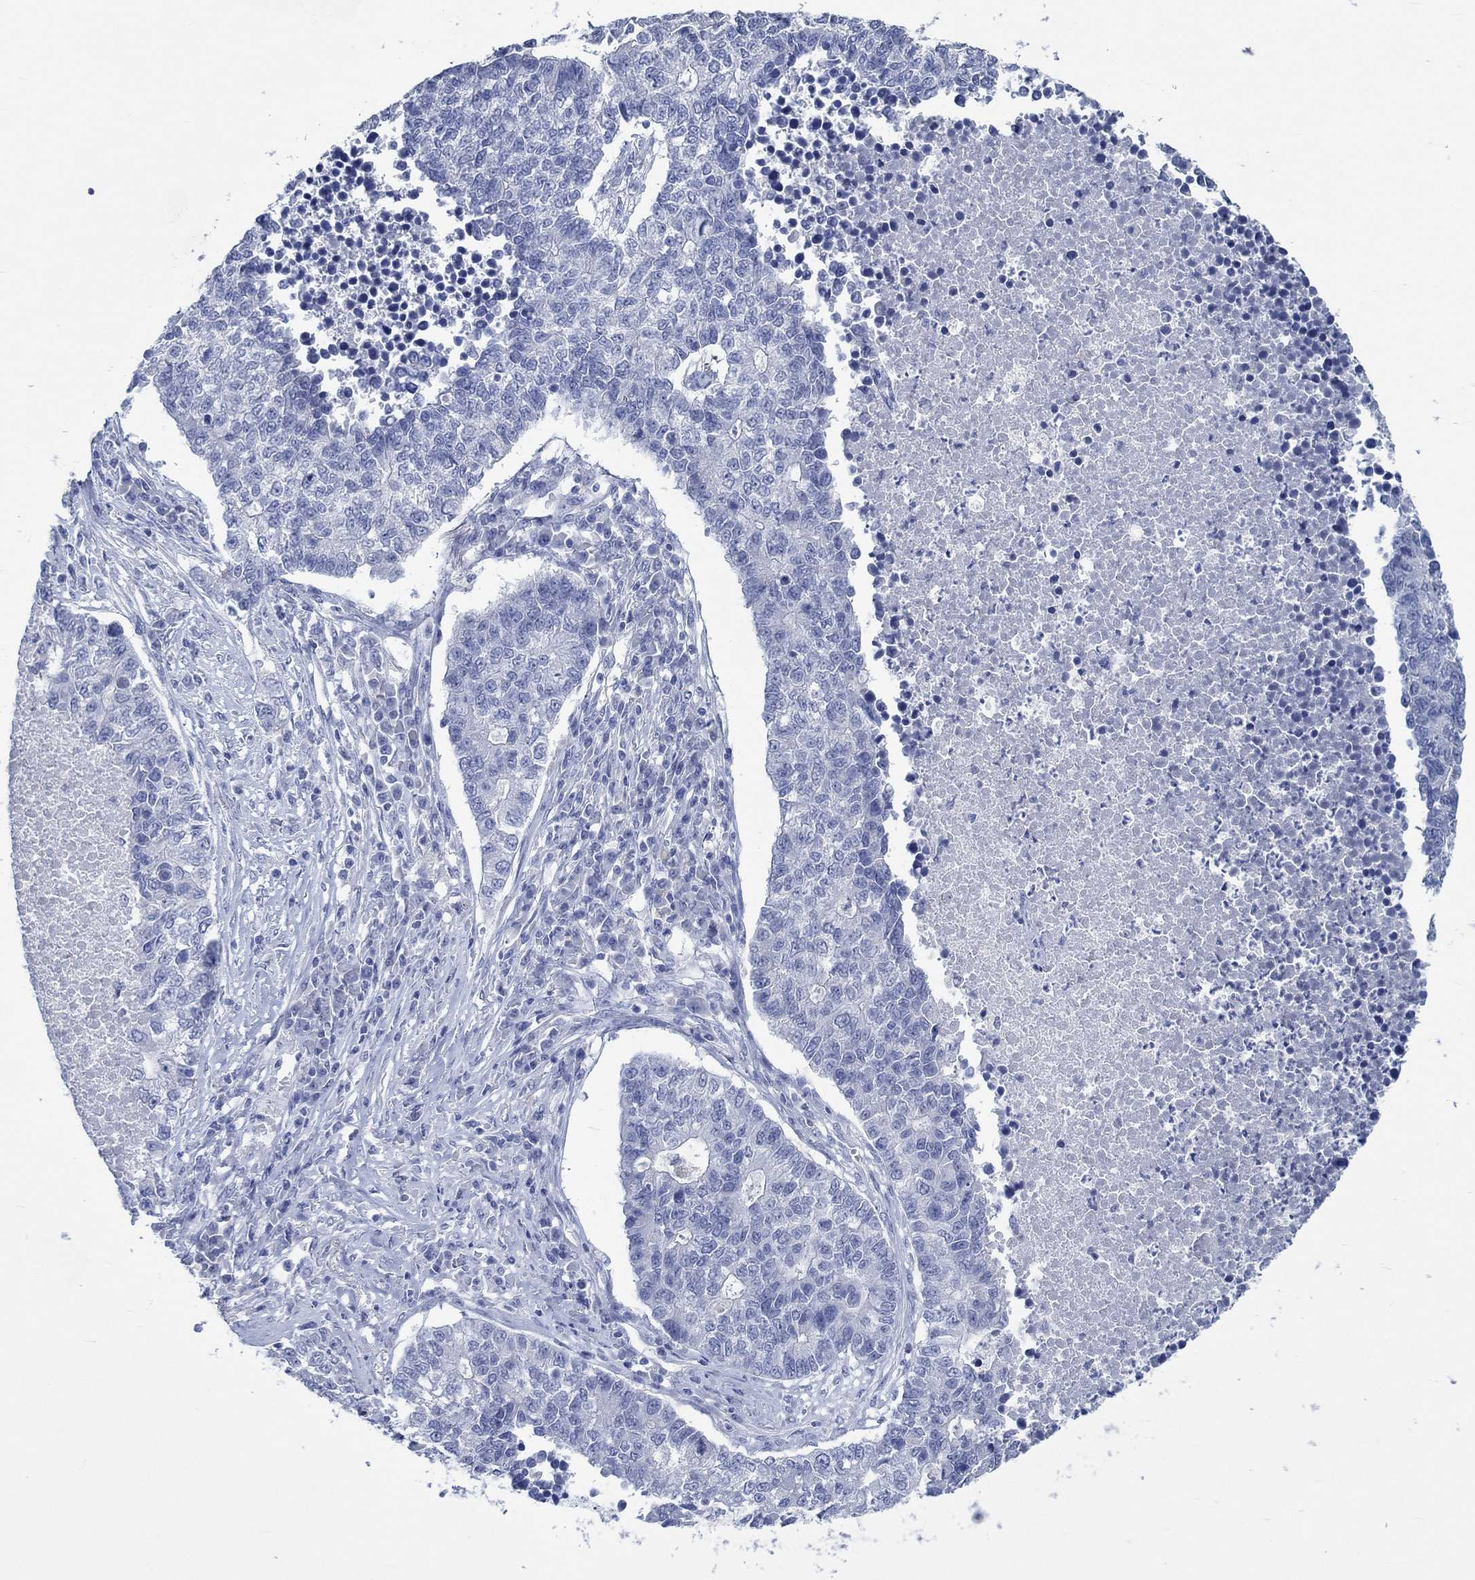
{"staining": {"intensity": "negative", "quantity": "none", "location": "none"}, "tissue": "lung cancer", "cell_type": "Tumor cells", "image_type": "cancer", "snomed": [{"axis": "morphology", "description": "Adenocarcinoma, NOS"}, {"axis": "topography", "description": "Lung"}], "caption": "Immunohistochemical staining of human lung adenocarcinoma demonstrates no significant staining in tumor cells.", "gene": "C4orf47", "patient": {"sex": "male", "age": 57}}